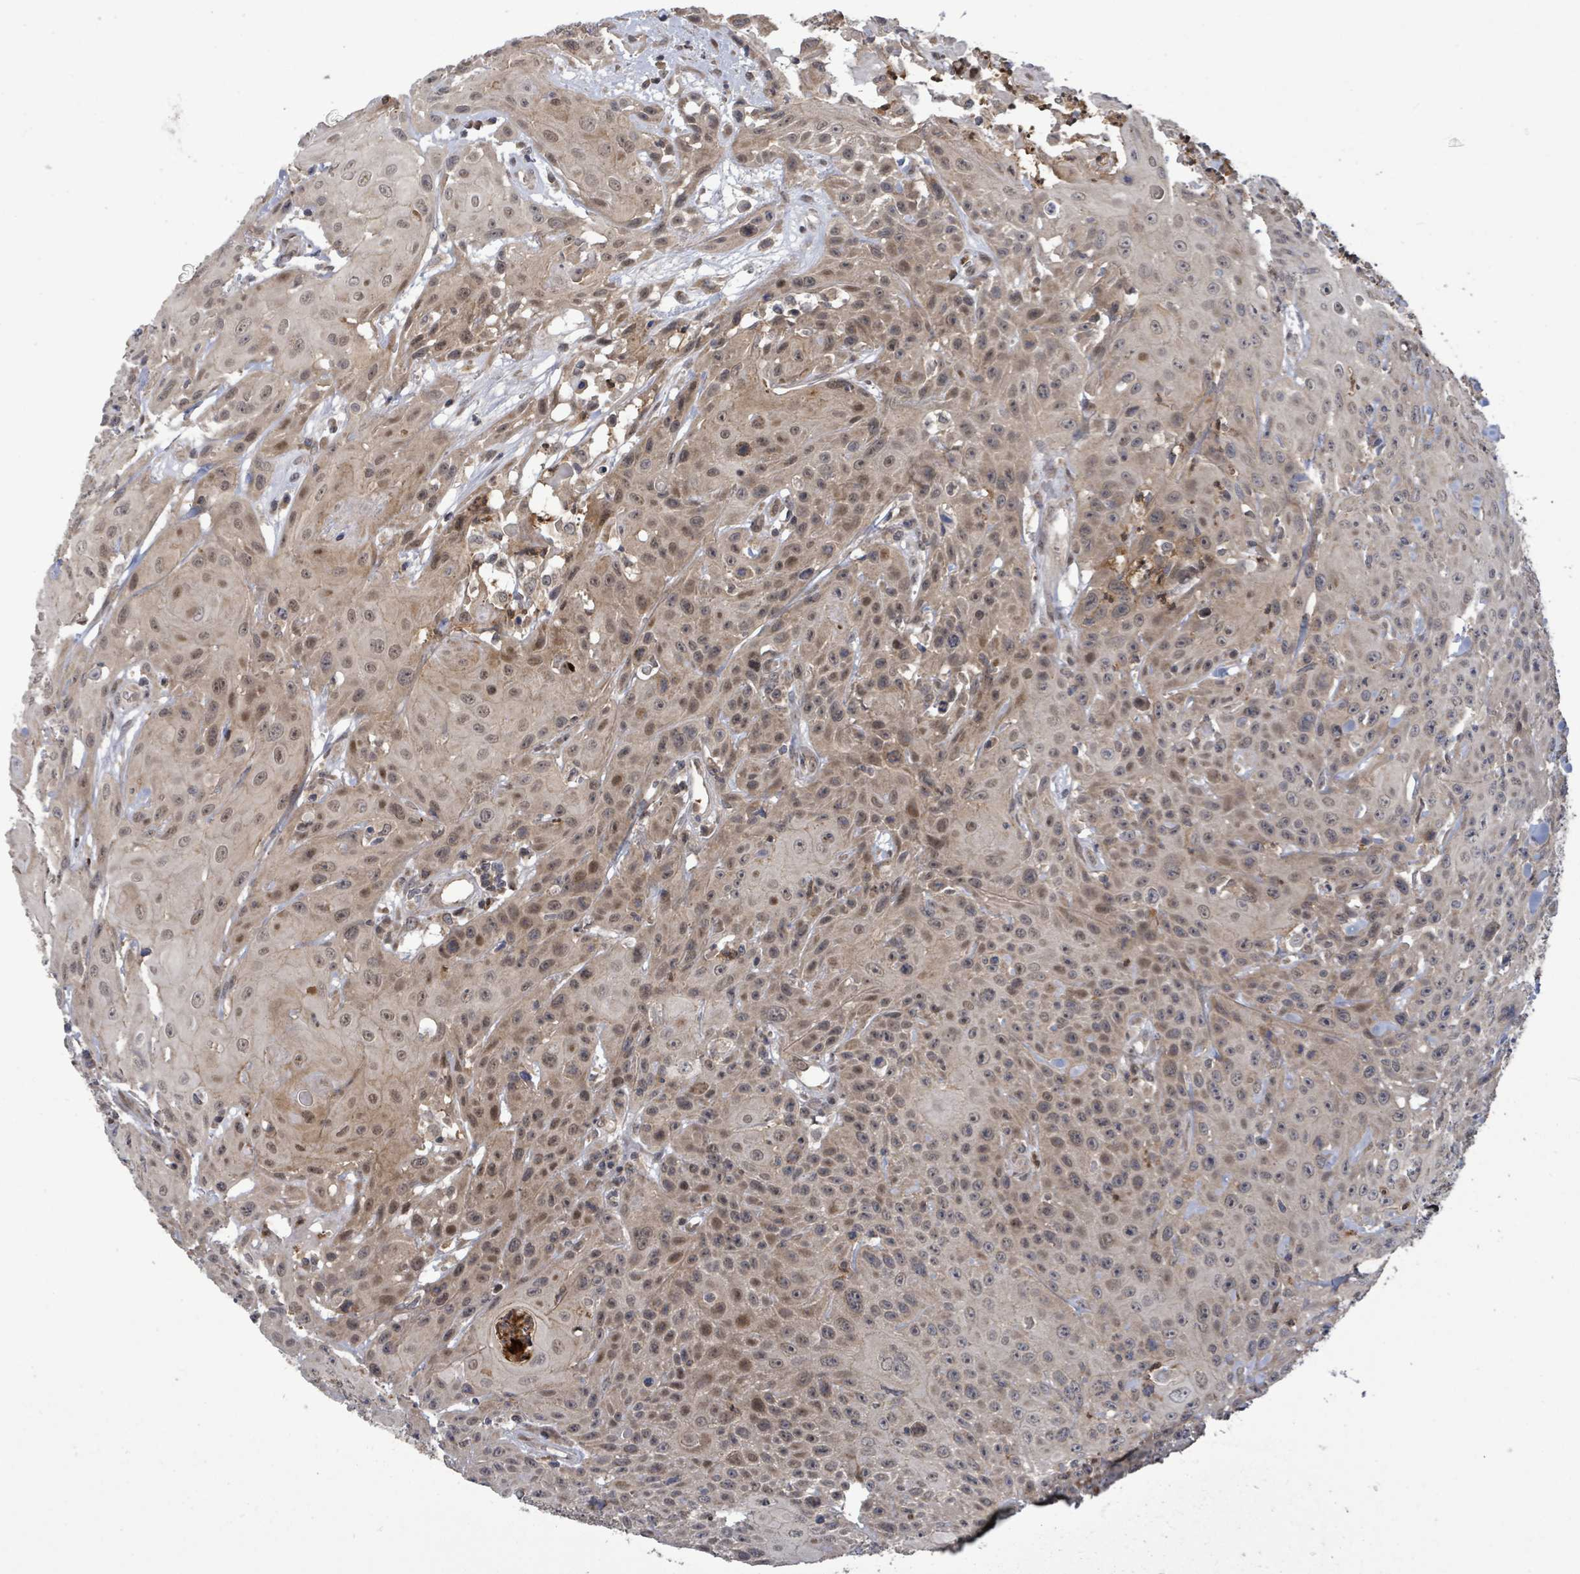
{"staining": {"intensity": "weak", "quantity": ">75%", "location": "cytoplasmic/membranous,nuclear"}, "tissue": "head and neck cancer", "cell_type": "Tumor cells", "image_type": "cancer", "snomed": [{"axis": "morphology", "description": "Squamous cell carcinoma, NOS"}, {"axis": "topography", "description": "Skin"}, {"axis": "topography", "description": "Head-Neck"}], "caption": "A micrograph of head and neck cancer (squamous cell carcinoma) stained for a protein exhibits weak cytoplasmic/membranous and nuclear brown staining in tumor cells.", "gene": "COQ6", "patient": {"sex": "male", "age": 80}}